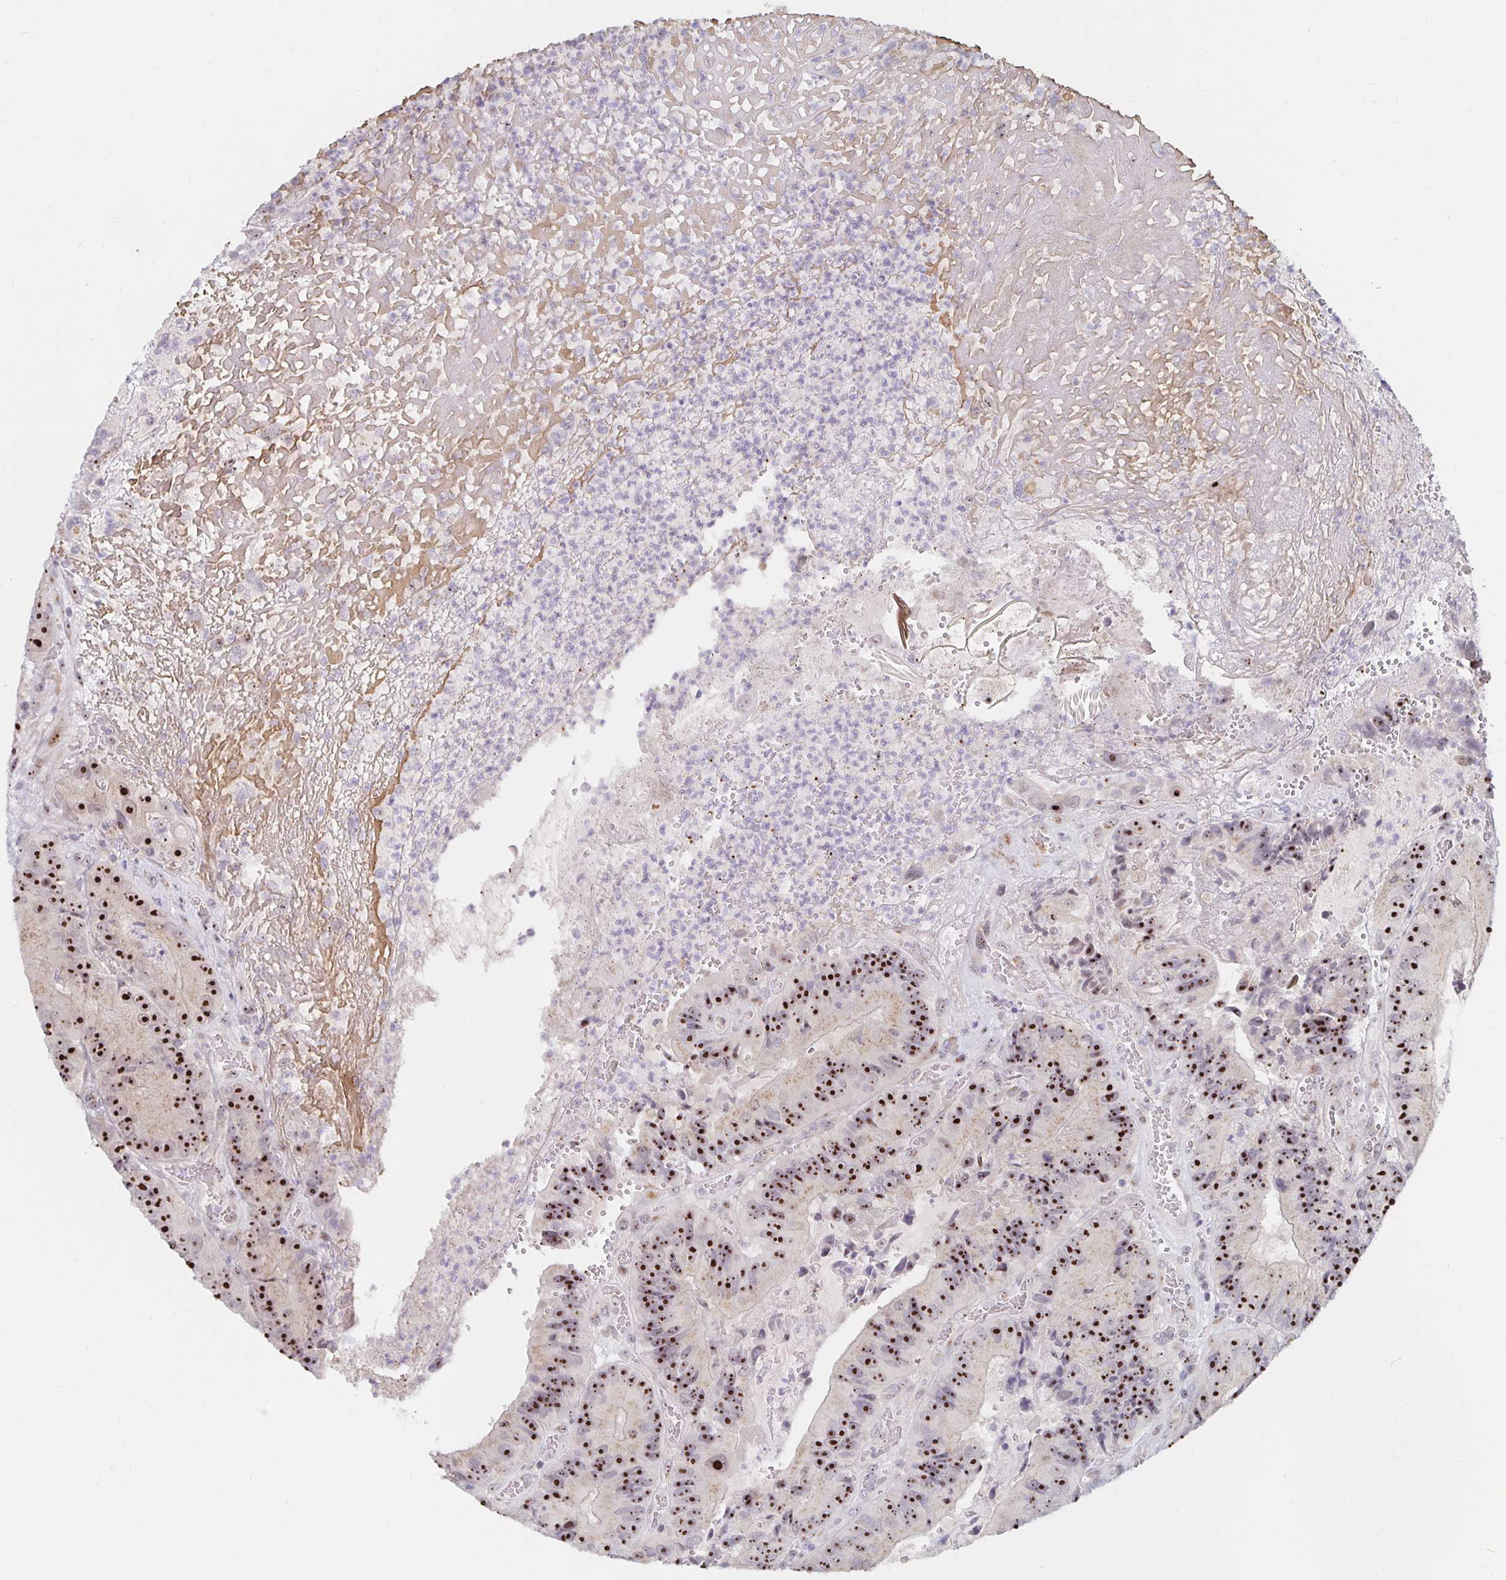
{"staining": {"intensity": "strong", "quantity": ">75%", "location": "nuclear"}, "tissue": "colorectal cancer", "cell_type": "Tumor cells", "image_type": "cancer", "snomed": [{"axis": "morphology", "description": "Adenocarcinoma, NOS"}, {"axis": "topography", "description": "Colon"}], "caption": "Protein expression analysis of human colorectal adenocarcinoma reveals strong nuclear staining in approximately >75% of tumor cells.", "gene": "NUP85", "patient": {"sex": "female", "age": 86}}